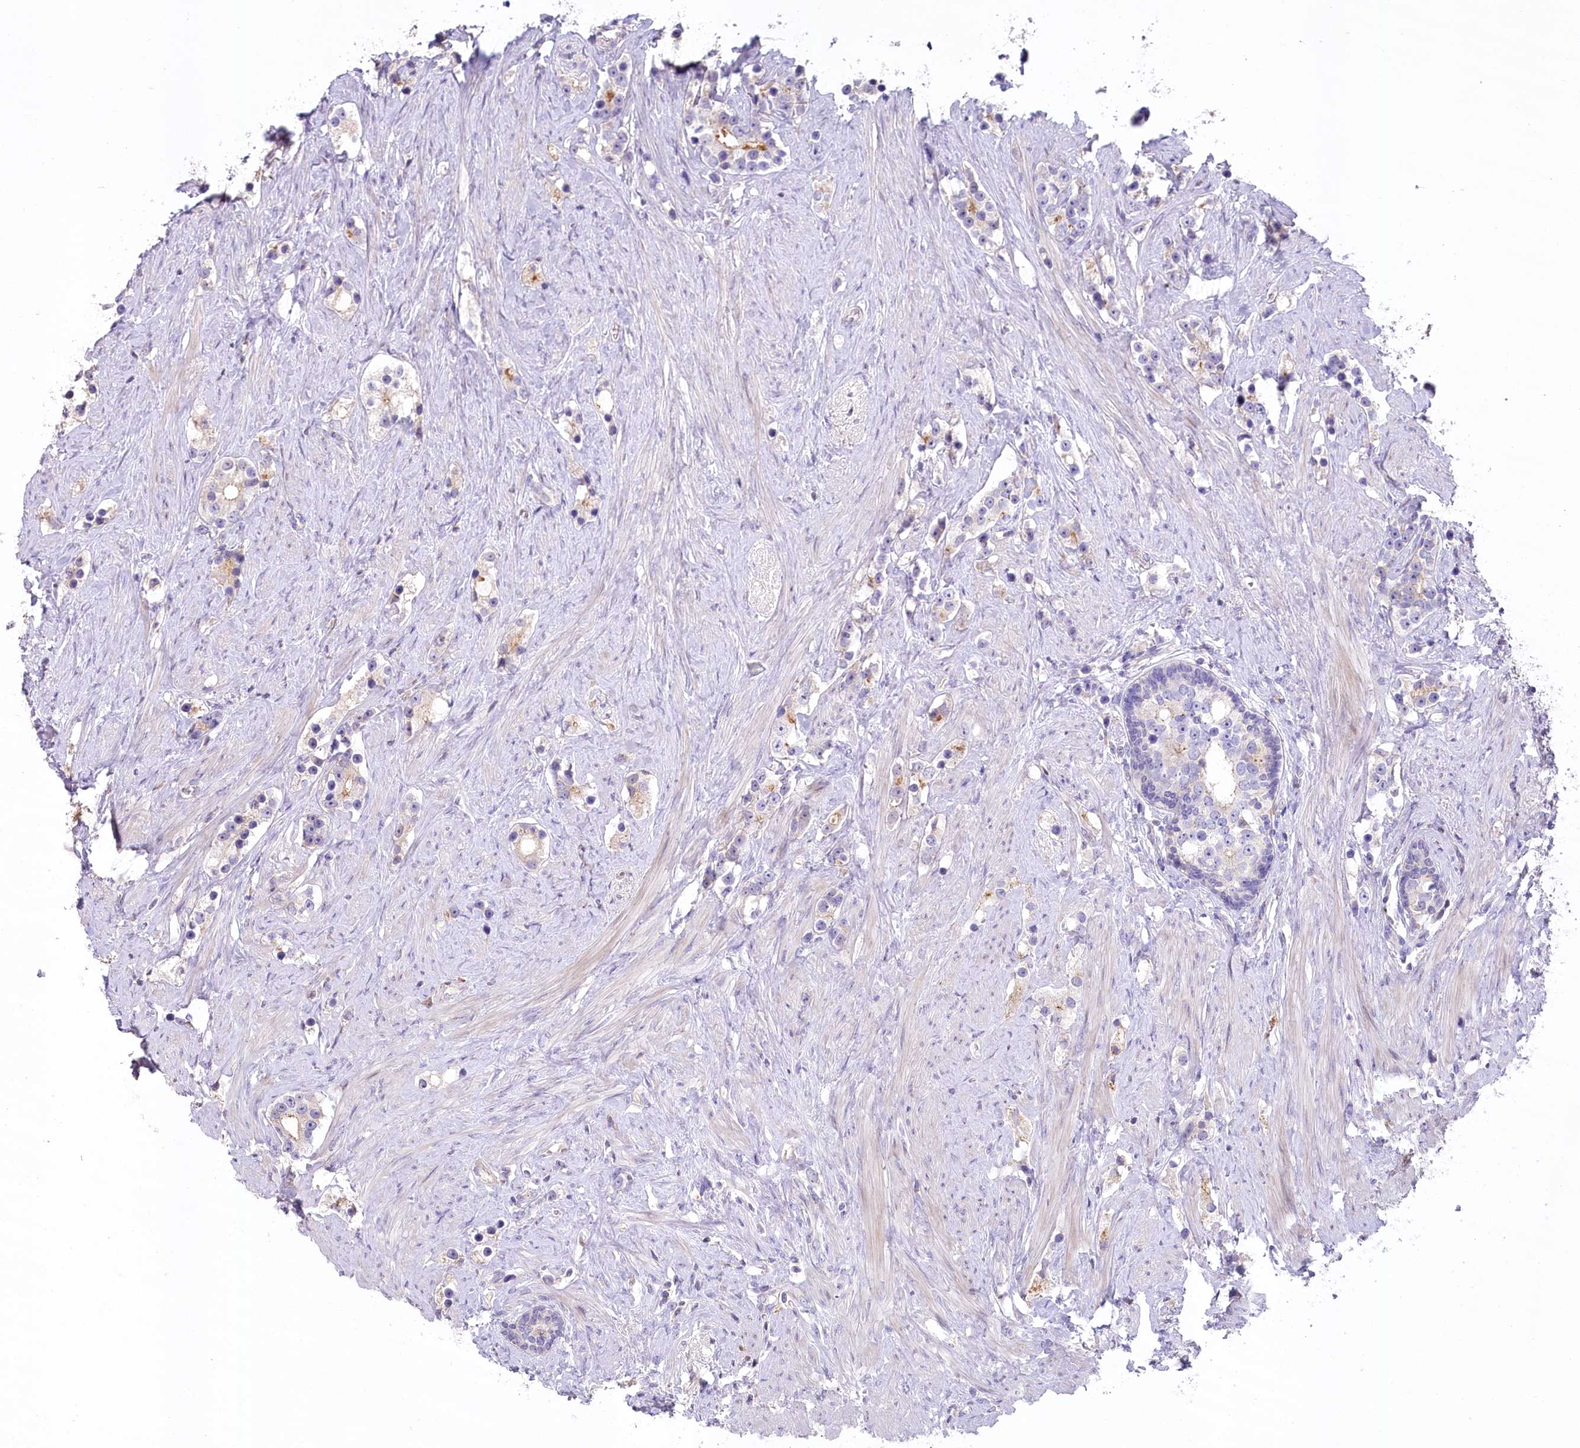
{"staining": {"intensity": "negative", "quantity": "none", "location": "none"}, "tissue": "prostate cancer", "cell_type": "Tumor cells", "image_type": "cancer", "snomed": [{"axis": "morphology", "description": "Adenocarcinoma, High grade"}, {"axis": "topography", "description": "Prostate"}], "caption": "High power microscopy image of an IHC image of prostate cancer (high-grade adenocarcinoma), revealing no significant positivity in tumor cells.", "gene": "SLC6A11", "patient": {"sex": "male", "age": 63}}